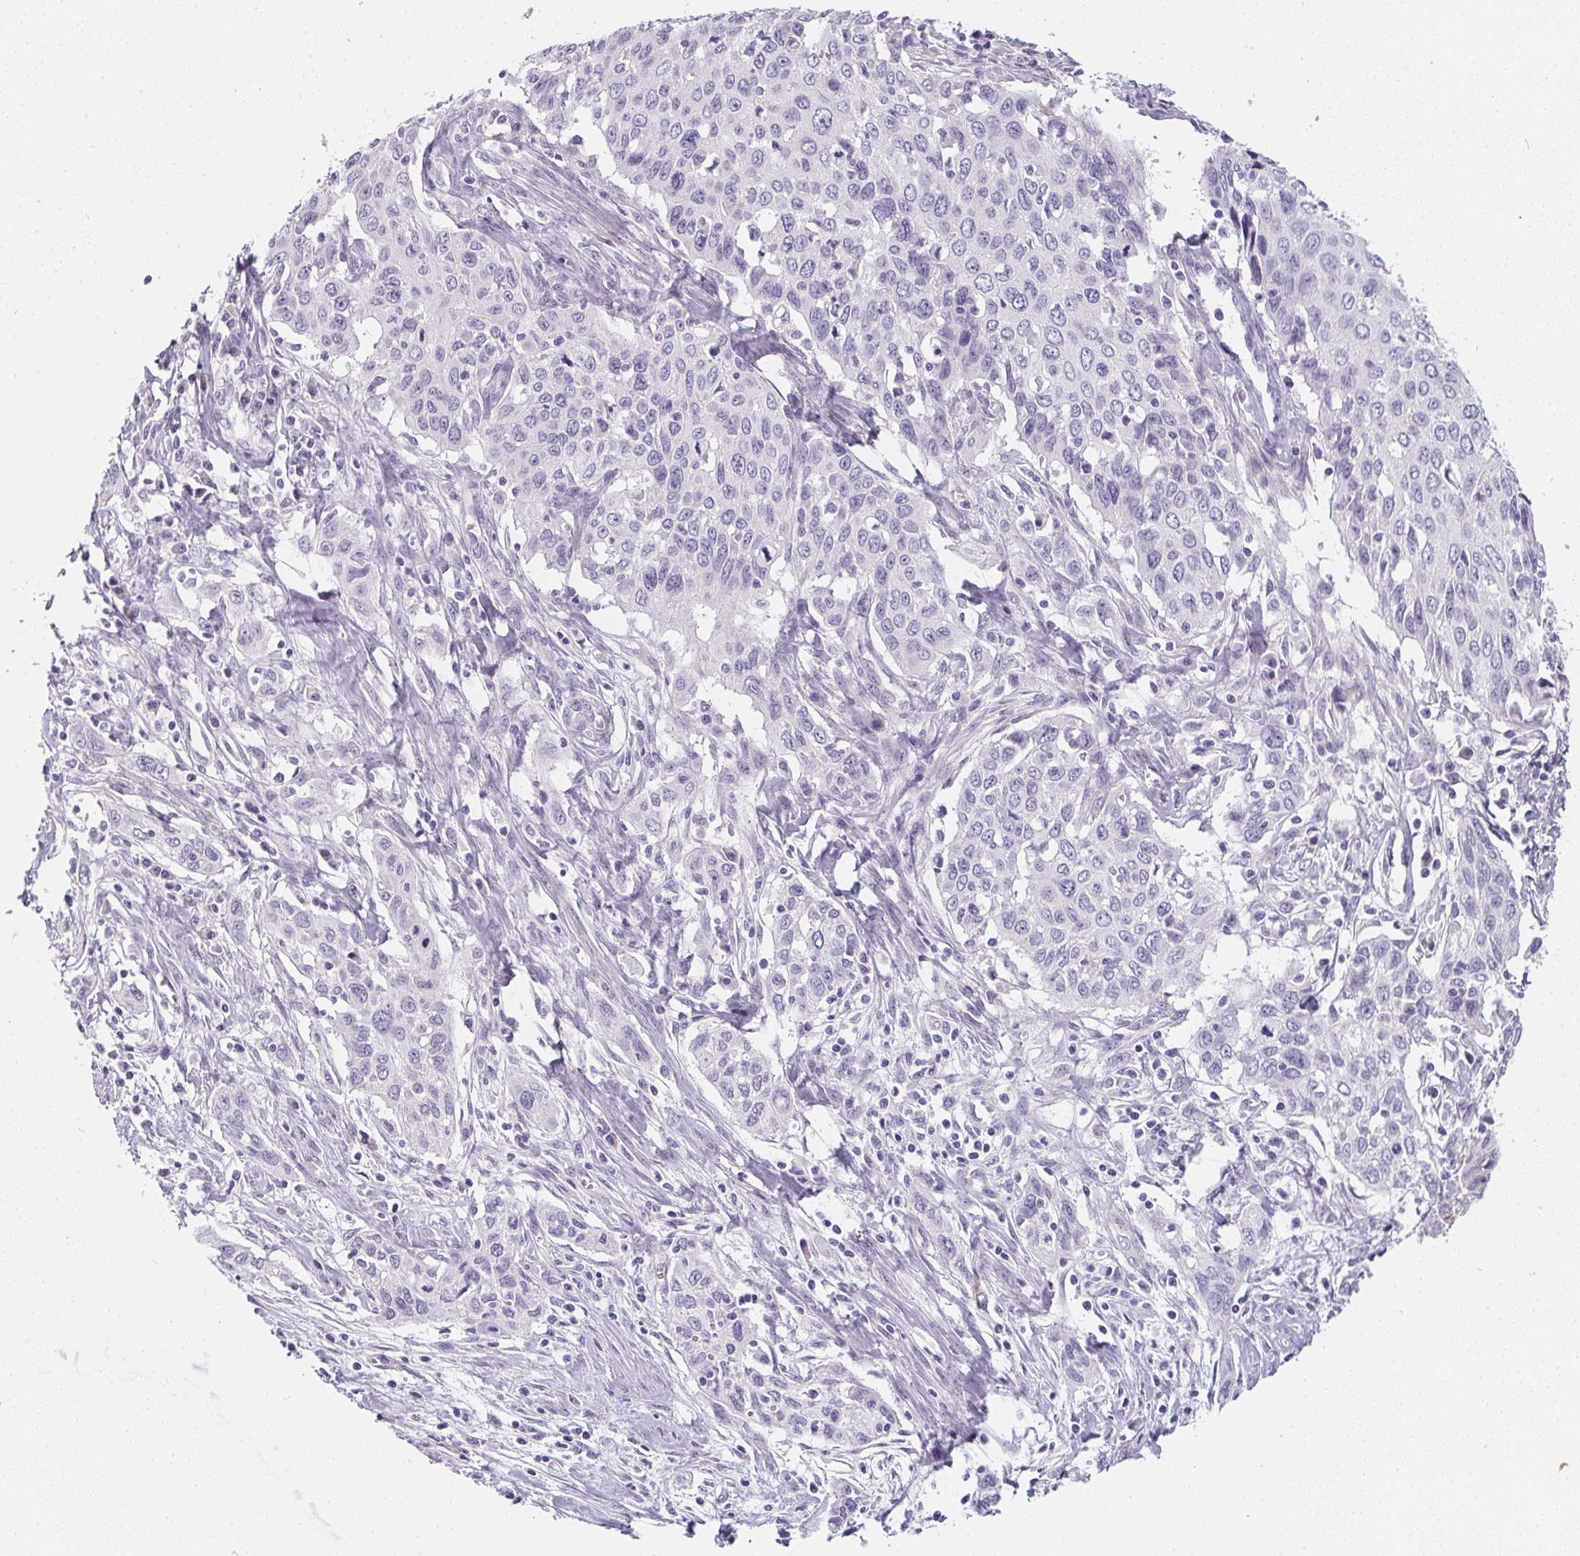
{"staining": {"intensity": "negative", "quantity": "none", "location": "none"}, "tissue": "cervical cancer", "cell_type": "Tumor cells", "image_type": "cancer", "snomed": [{"axis": "morphology", "description": "Squamous cell carcinoma, NOS"}, {"axis": "topography", "description": "Cervix"}], "caption": "DAB (3,3'-diaminobenzidine) immunohistochemical staining of human cervical squamous cell carcinoma demonstrates no significant positivity in tumor cells. (Brightfield microscopy of DAB immunohistochemistry at high magnification).", "gene": "MAP1A", "patient": {"sex": "female", "age": 38}}